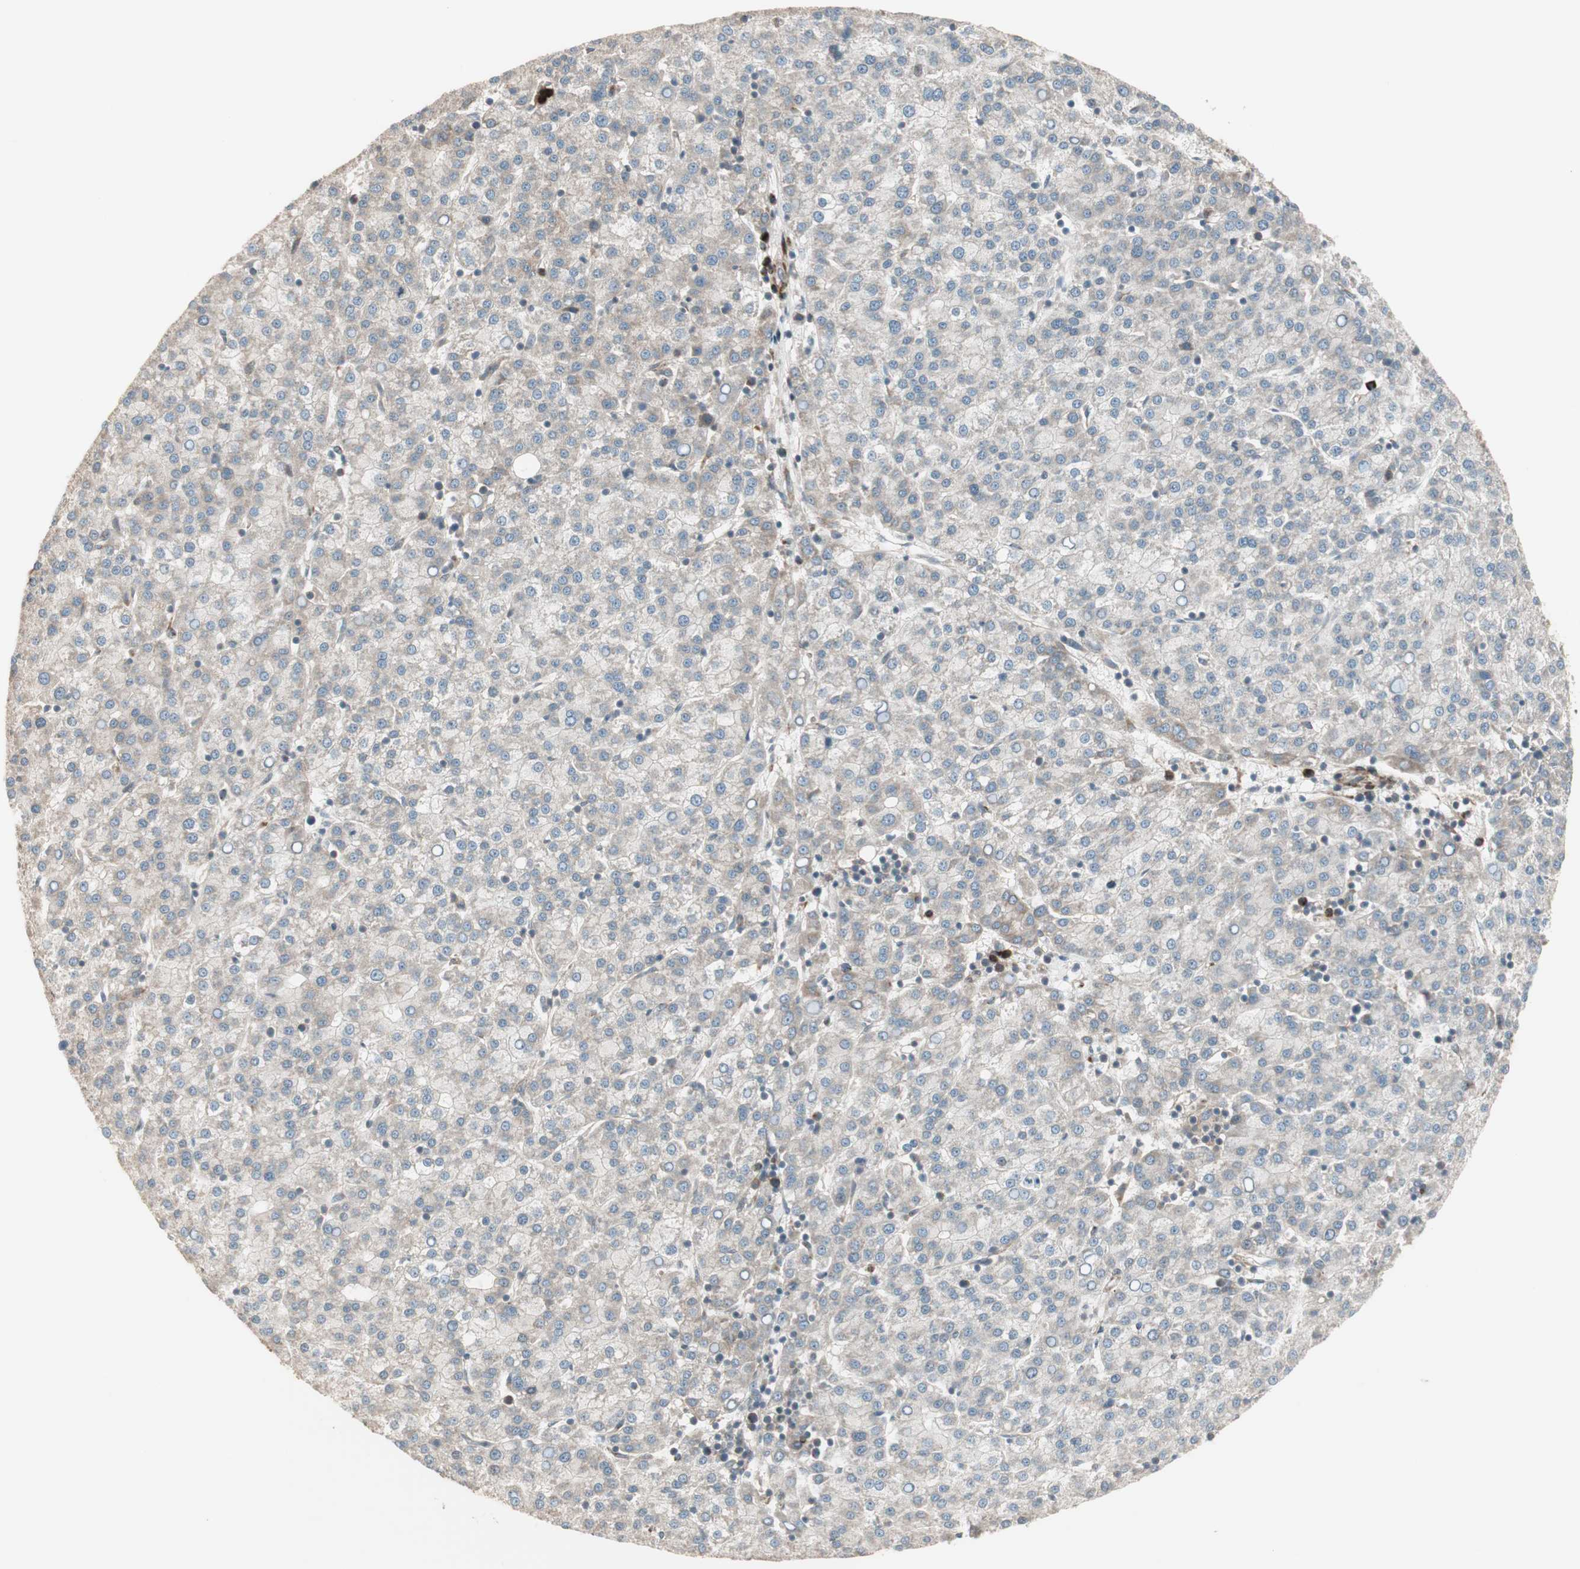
{"staining": {"intensity": "moderate", "quantity": "<25%", "location": "cytoplasmic/membranous"}, "tissue": "liver cancer", "cell_type": "Tumor cells", "image_type": "cancer", "snomed": [{"axis": "morphology", "description": "Carcinoma, Hepatocellular, NOS"}, {"axis": "topography", "description": "Liver"}], "caption": "Immunohistochemistry (IHC) (DAB (3,3'-diaminobenzidine)) staining of liver cancer demonstrates moderate cytoplasmic/membranous protein staining in about <25% of tumor cells.", "gene": "PPP2R5E", "patient": {"sex": "female", "age": 58}}